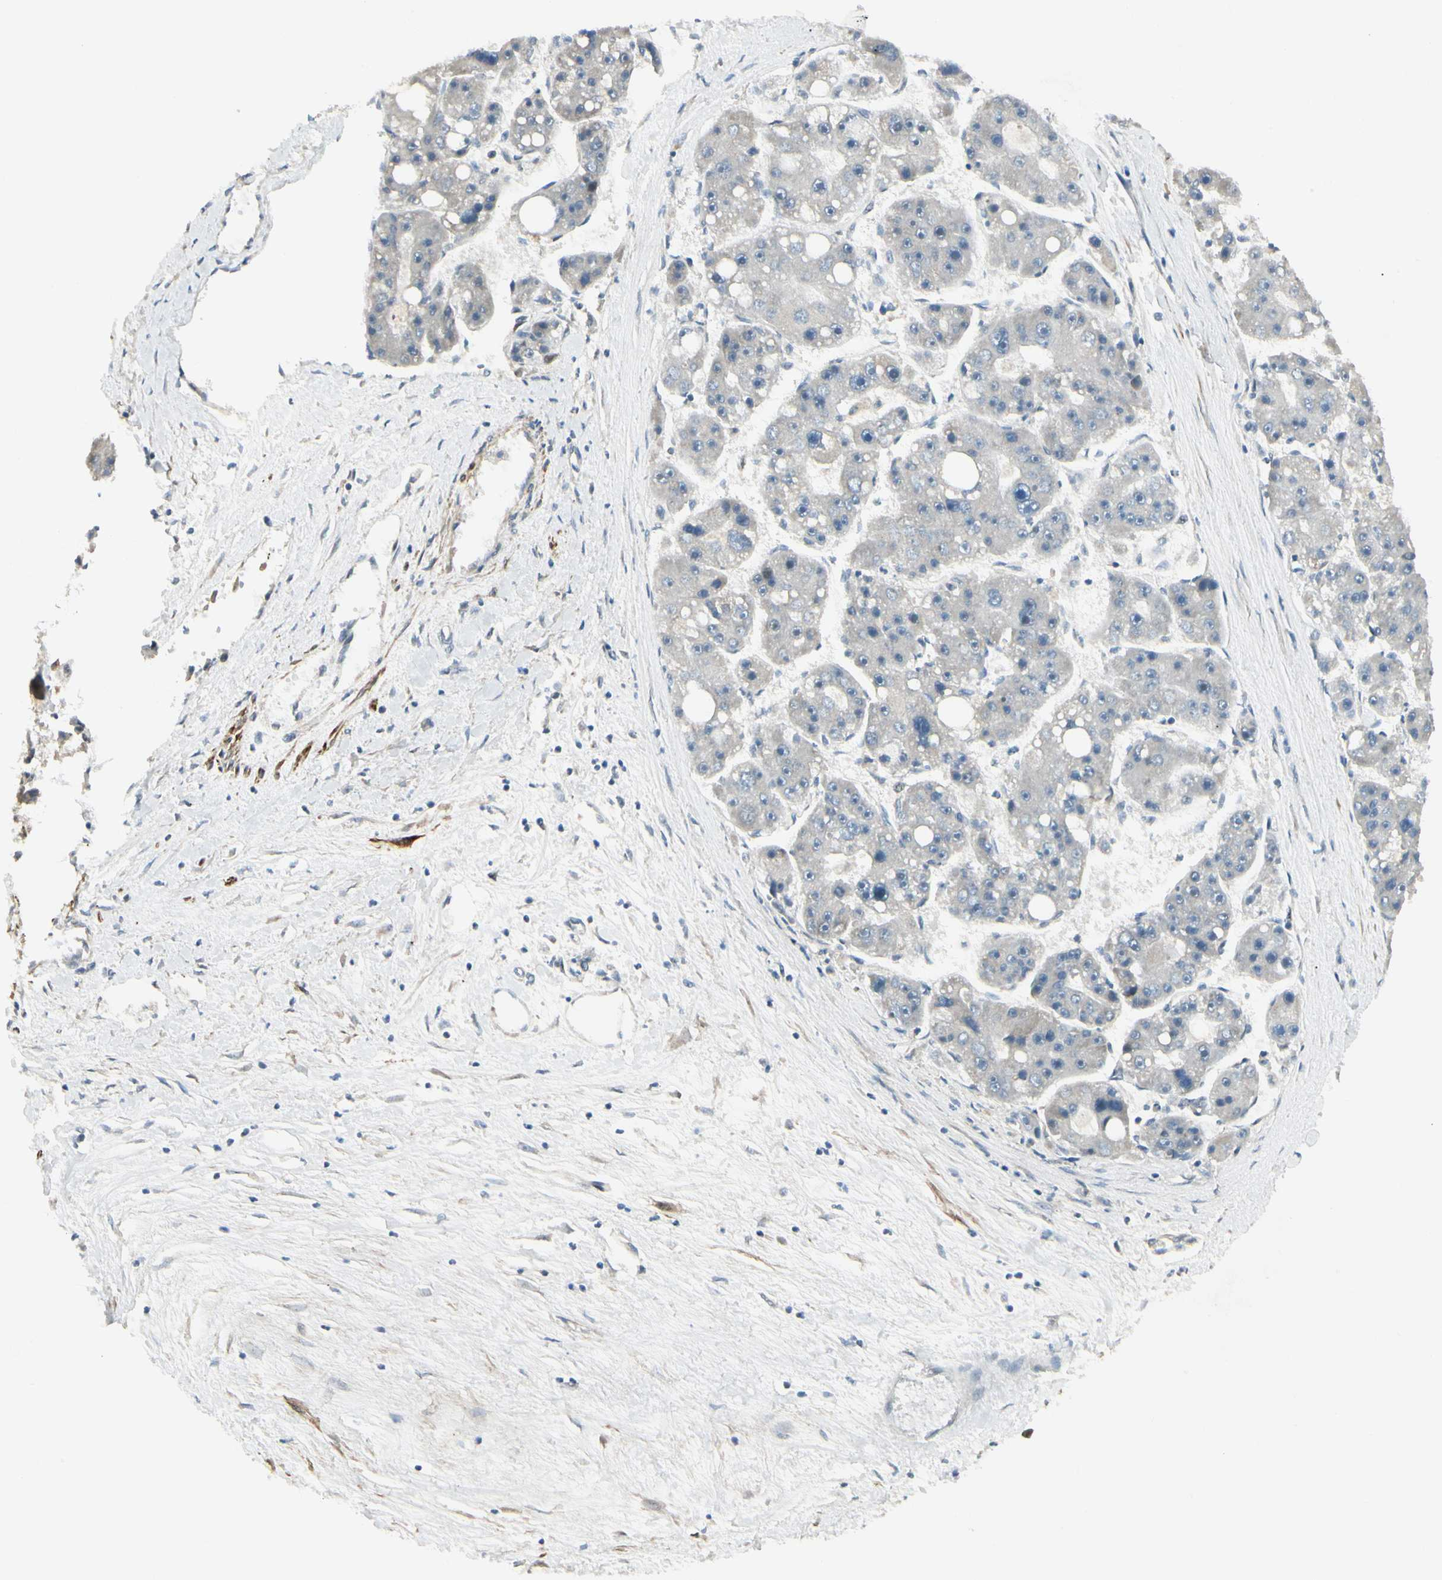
{"staining": {"intensity": "negative", "quantity": "none", "location": "none"}, "tissue": "liver cancer", "cell_type": "Tumor cells", "image_type": "cancer", "snomed": [{"axis": "morphology", "description": "Carcinoma, Hepatocellular, NOS"}, {"axis": "topography", "description": "Liver"}], "caption": "Immunohistochemistry image of neoplastic tissue: liver cancer (hepatocellular carcinoma) stained with DAB demonstrates no significant protein positivity in tumor cells.", "gene": "P4HA3", "patient": {"sex": "female", "age": 61}}